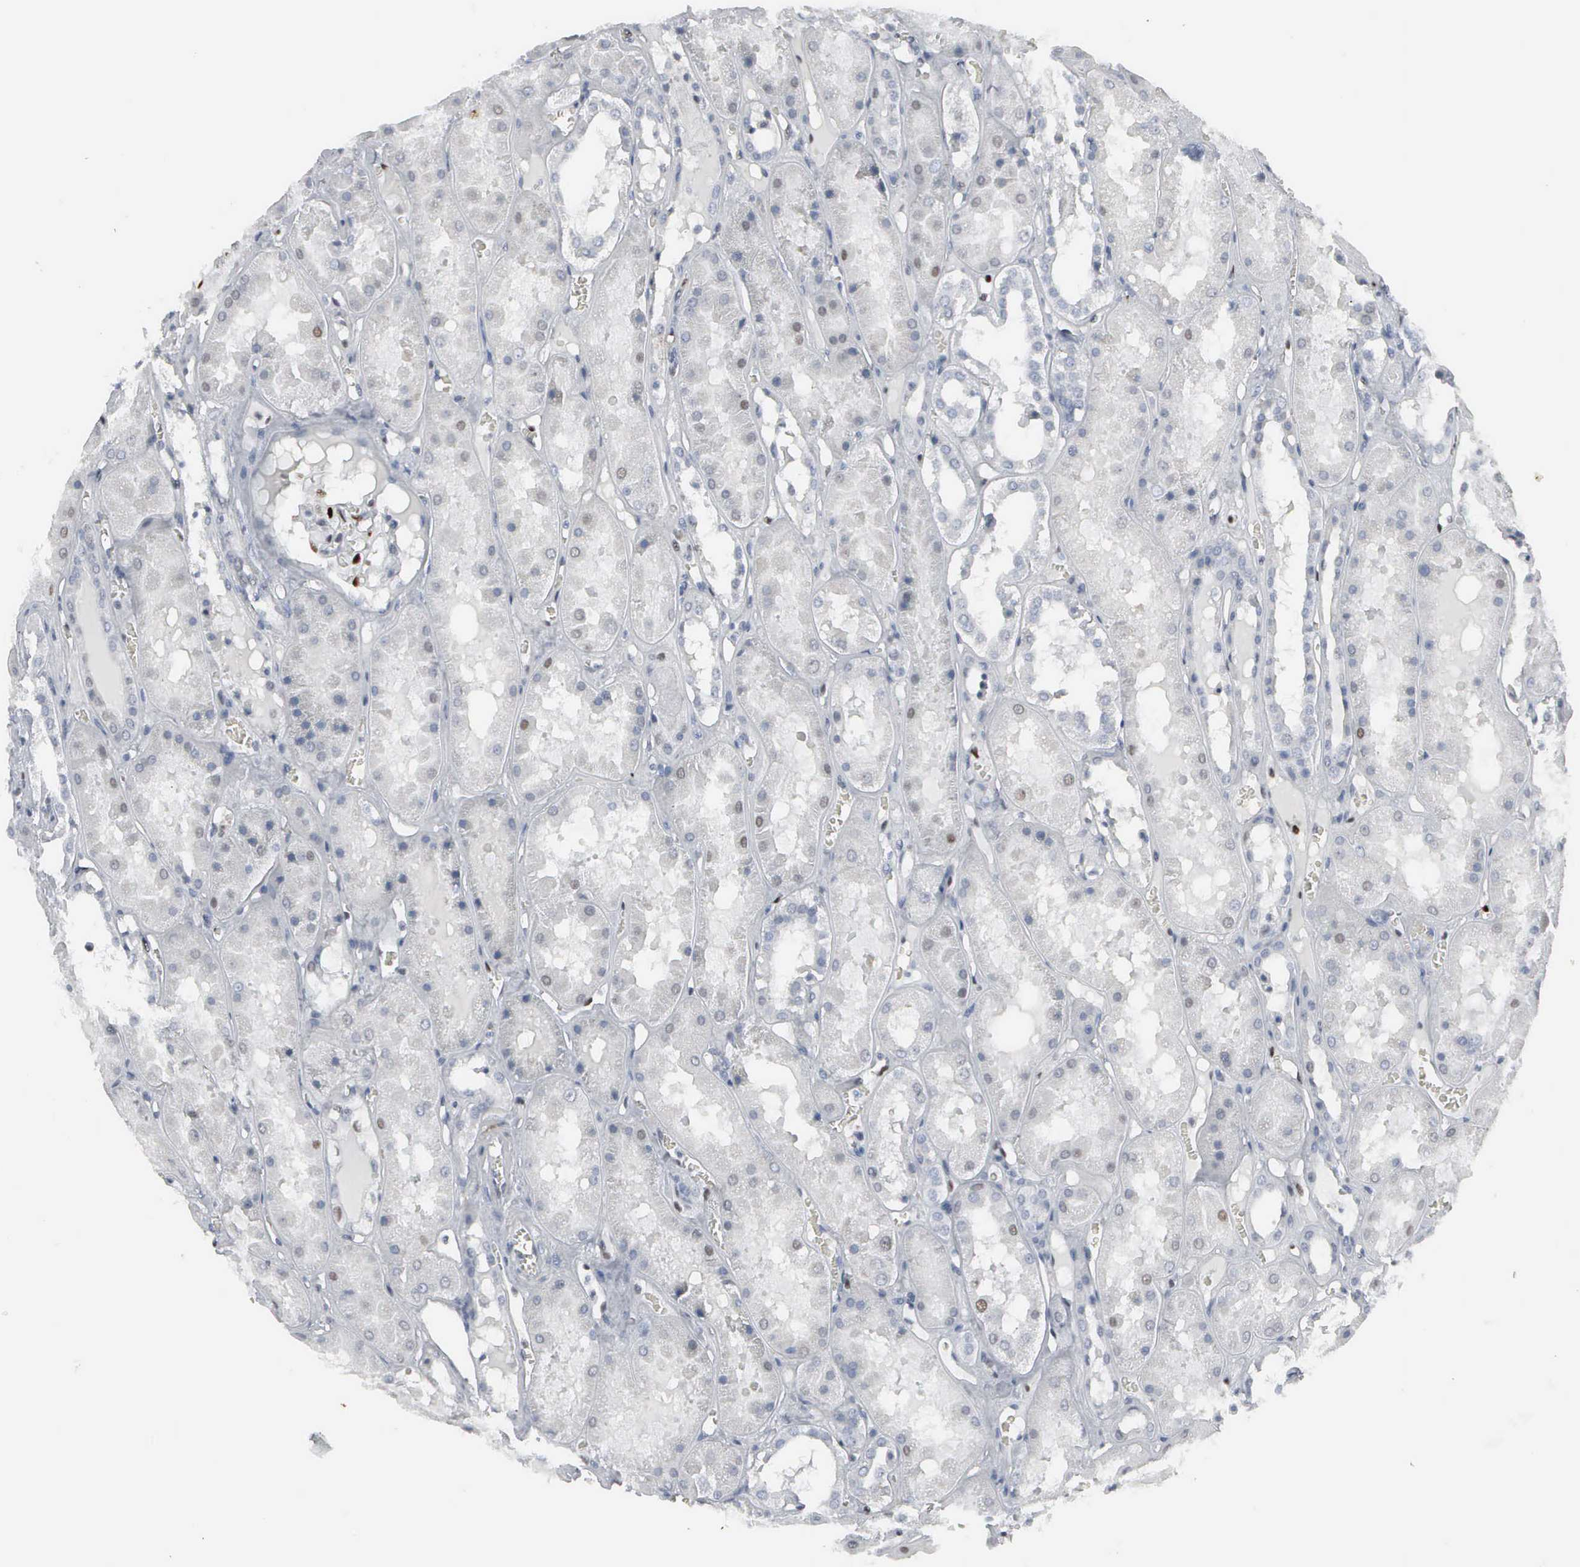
{"staining": {"intensity": "strong", "quantity": "<25%", "location": "nuclear"}, "tissue": "kidney", "cell_type": "Cells in glomeruli", "image_type": "normal", "snomed": [{"axis": "morphology", "description": "Normal tissue, NOS"}, {"axis": "topography", "description": "Kidney"}], "caption": "Immunohistochemical staining of normal human kidney displays <25% levels of strong nuclear protein expression in about <25% of cells in glomeruli. The protein is stained brown, and the nuclei are stained in blue (DAB (3,3'-diaminobenzidine) IHC with brightfield microscopy, high magnification).", "gene": "CCND3", "patient": {"sex": "male", "age": 36}}